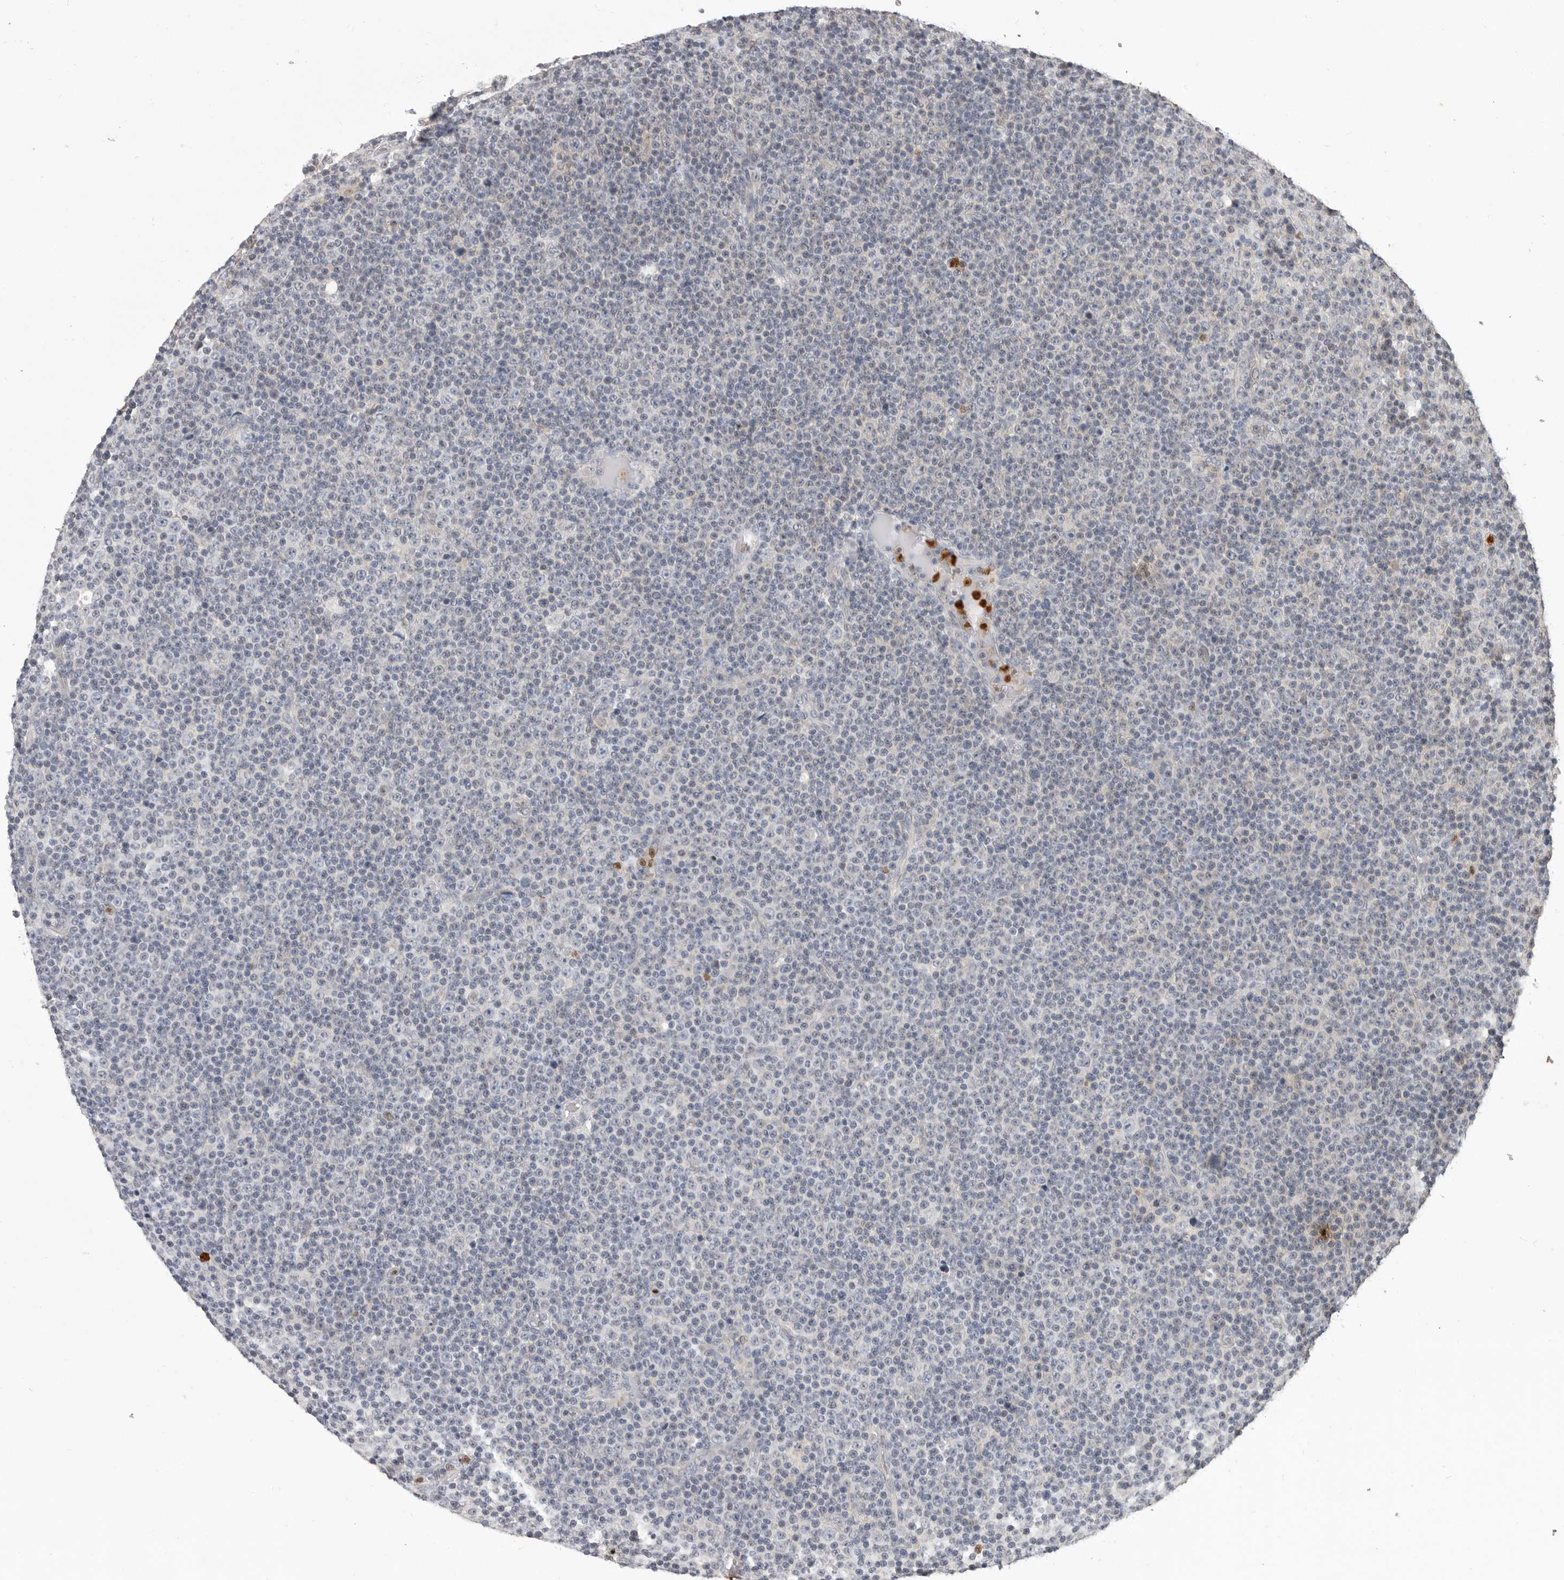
{"staining": {"intensity": "negative", "quantity": "none", "location": "none"}, "tissue": "lymphoma", "cell_type": "Tumor cells", "image_type": "cancer", "snomed": [{"axis": "morphology", "description": "Malignant lymphoma, non-Hodgkin's type, Low grade"}, {"axis": "topography", "description": "Lymph node"}], "caption": "Immunohistochemistry of human lymphoma demonstrates no positivity in tumor cells. (DAB (3,3'-diaminobenzidine) immunohistochemistry (IHC) with hematoxylin counter stain).", "gene": "LTBR", "patient": {"sex": "female", "age": 67}}